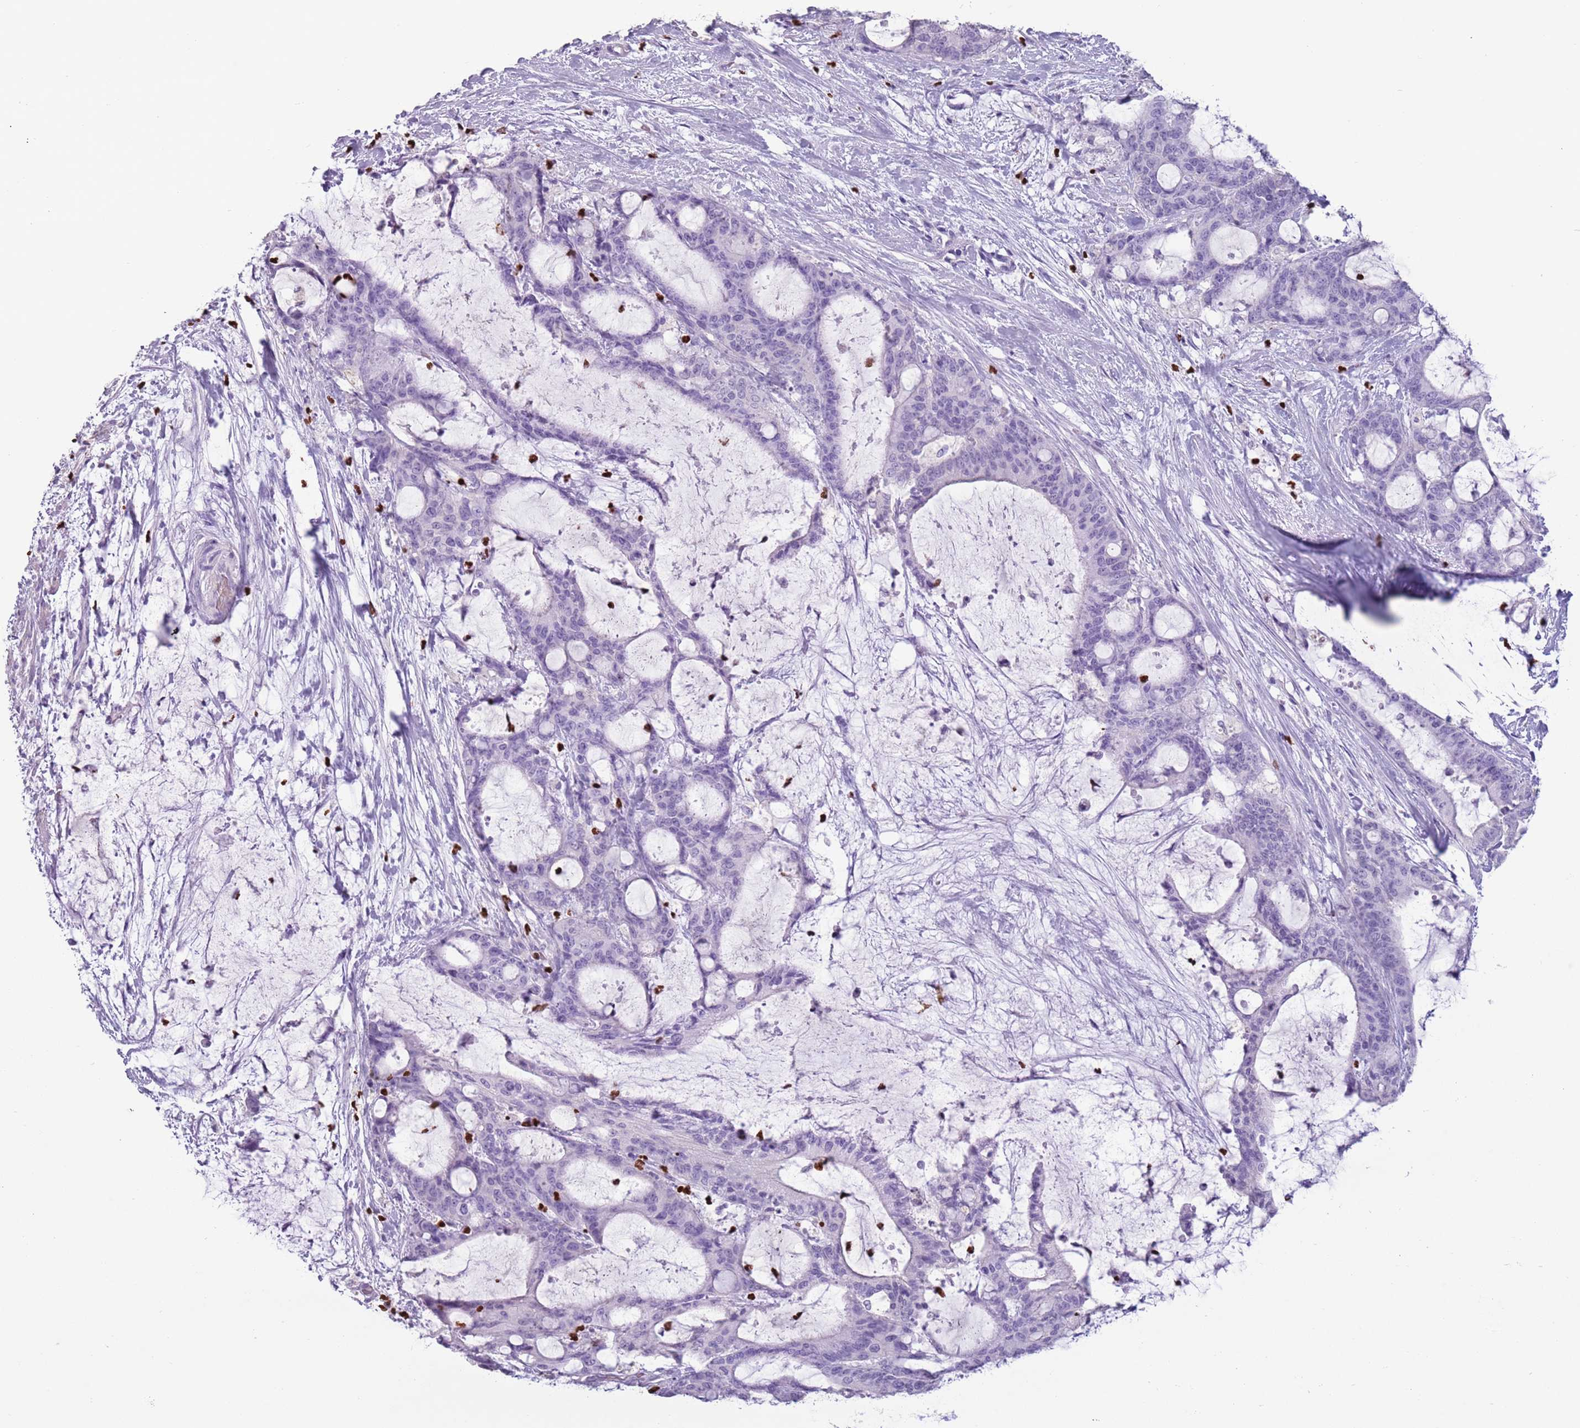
{"staining": {"intensity": "negative", "quantity": "none", "location": "none"}, "tissue": "liver cancer", "cell_type": "Tumor cells", "image_type": "cancer", "snomed": [{"axis": "morphology", "description": "Normal tissue, NOS"}, {"axis": "morphology", "description": "Cholangiocarcinoma"}, {"axis": "topography", "description": "Liver"}, {"axis": "topography", "description": "Peripheral nerve tissue"}], "caption": "Liver cancer was stained to show a protein in brown. There is no significant staining in tumor cells. (Brightfield microscopy of DAB immunohistochemistry at high magnification).", "gene": "CELF6", "patient": {"sex": "female", "age": 73}}